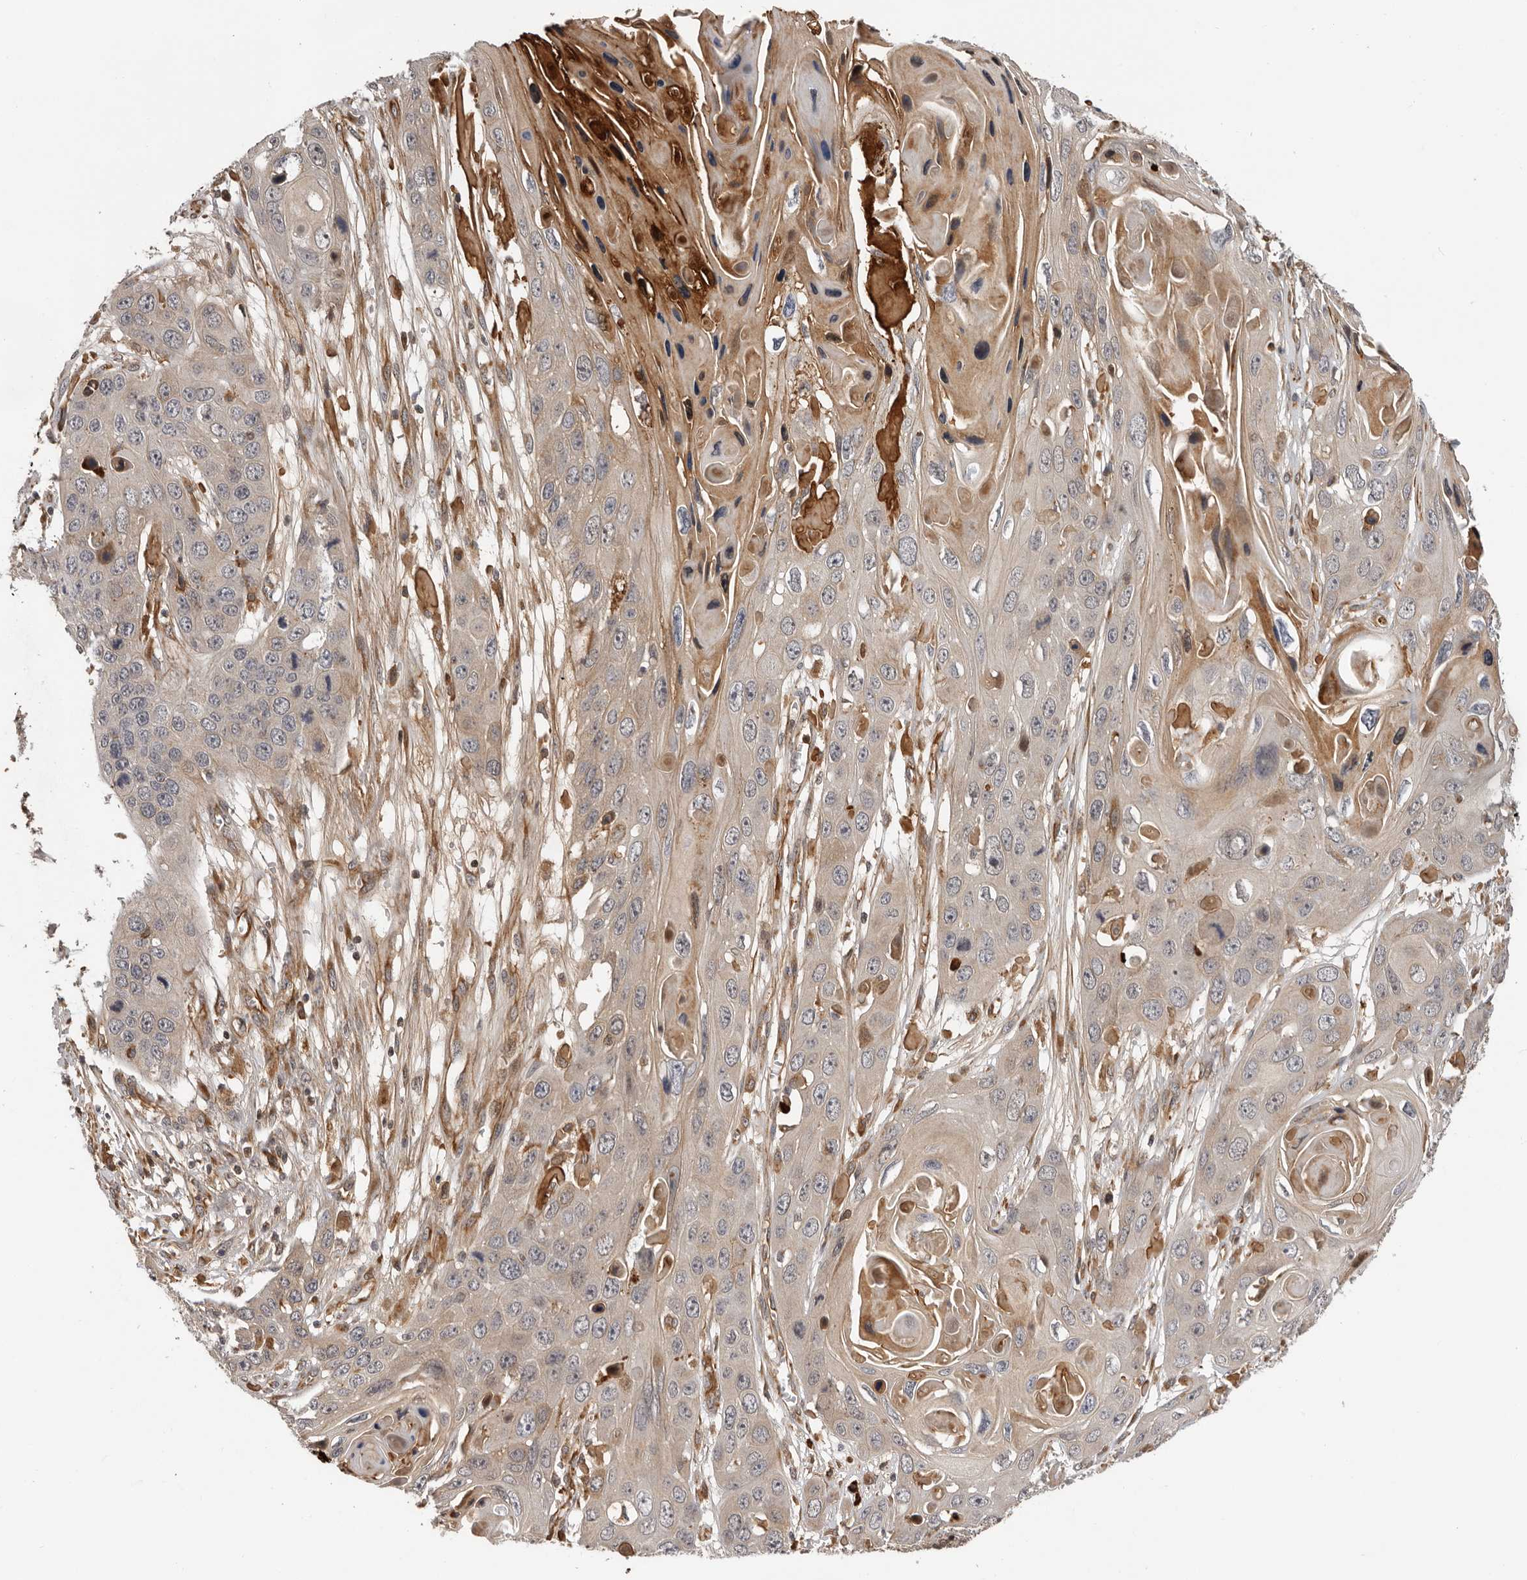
{"staining": {"intensity": "moderate", "quantity": "<25%", "location": "cytoplasmic/membranous"}, "tissue": "skin cancer", "cell_type": "Tumor cells", "image_type": "cancer", "snomed": [{"axis": "morphology", "description": "Squamous cell carcinoma, NOS"}, {"axis": "topography", "description": "Skin"}], "caption": "Protein expression analysis of human squamous cell carcinoma (skin) reveals moderate cytoplasmic/membranous staining in about <25% of tumor cells.", "gene": "RNF157", "patient": {"sex": "male", "age": 55}}